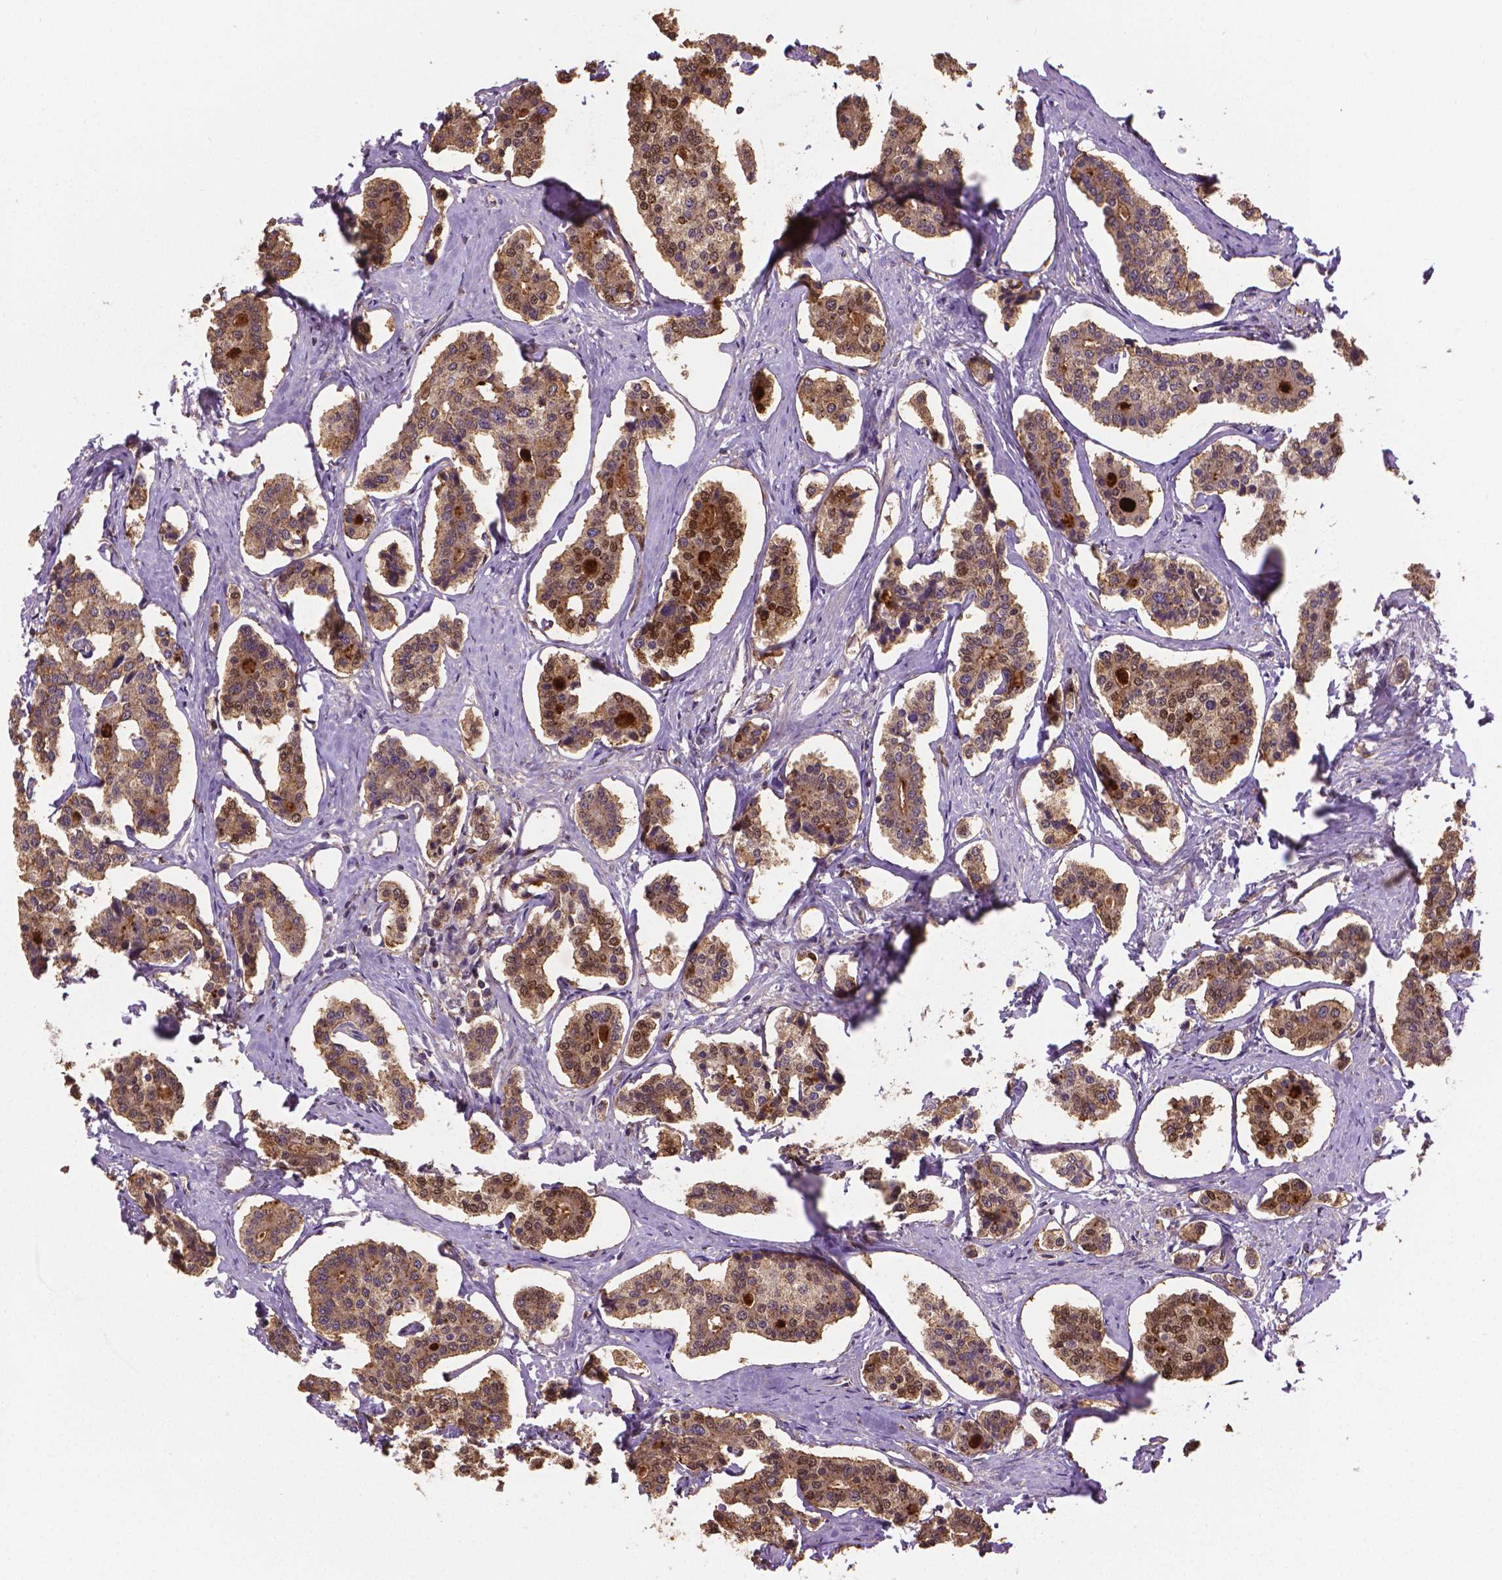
{"staining": {"intensity": "moderate", "quantity": ">75%", "location": "cytoplasmic/membranous,nuclear"}, "tissue": "carcinoid", "cell_type": "Tumor cells", "image_type": "cancer", "snomed": [{"axis": "morphology", "description": "Carcinoid, malignant, NOS"}, {"axis": "topography", "description": "Small intestine"}], "caption": "High-magnification brightfield microscopy of carcinoid stained with DAB (brown) and counterstained with hematoxylin (blue). tumor cells exhibit moderate cytoplasmic/membranous and nuclear positivity is present in about>75% of cells. The staining was performed using DAB to visualize the protein expression in brown, while the nuclei were stained in blue with hematoxylin (Magnification: 20x).", "gene": "SLC51B", "patient": {"sex": "female", "age": 65}}